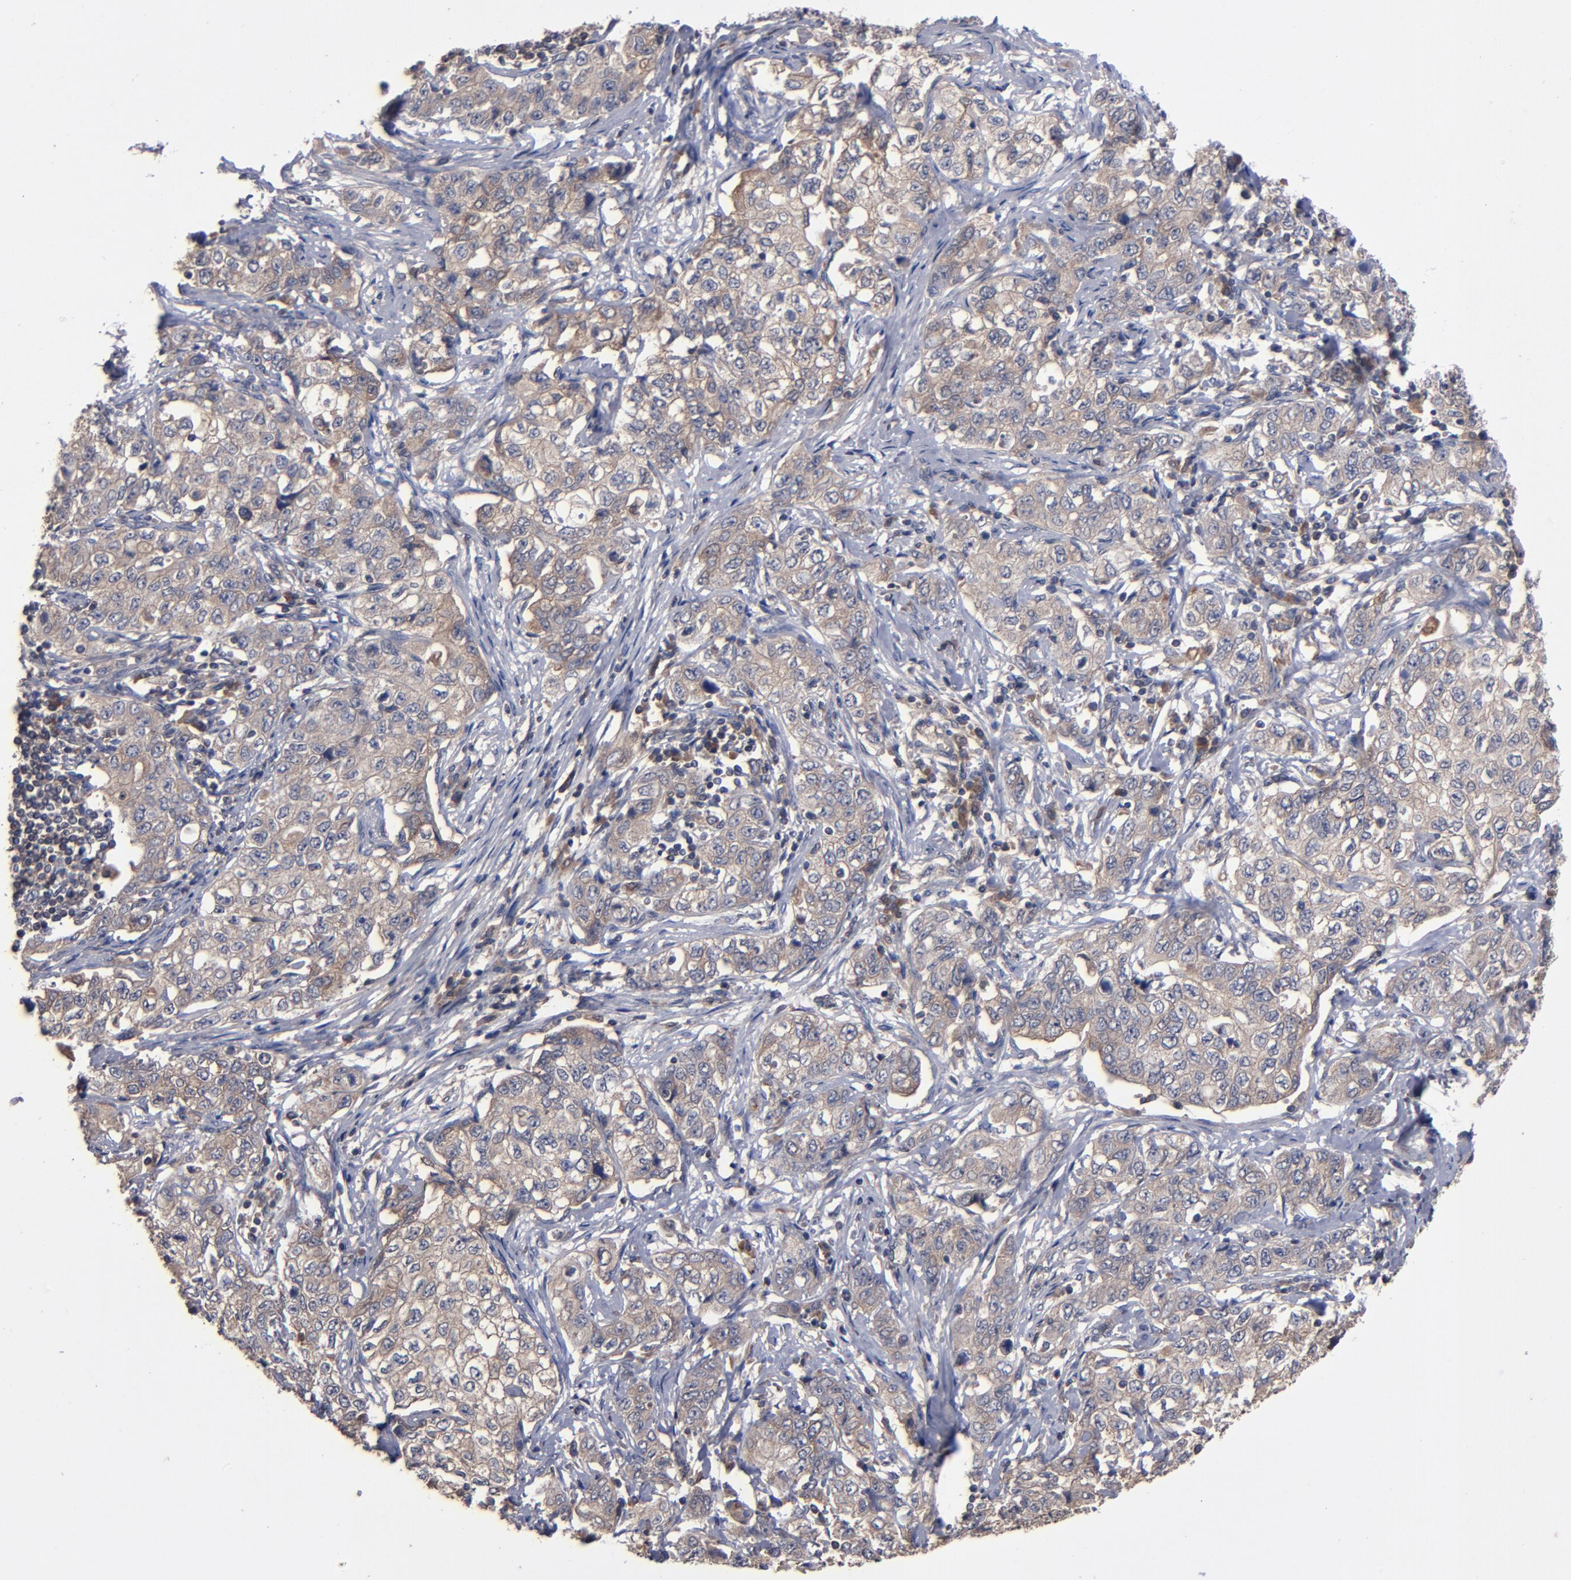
{"staining": {"intensity": "weak", "quantity": ">75%", "location": "cytoplasmic/membranous"}, "tissue": "stomach cancer", "cell_type": "Tumor cells", "image_type": "cancer", "snomed": [{"axis": "morphology", "description": "Adenocarcinoma, NOS"}, {"axis": "topography", "description": "Stomach"}], "caption": "IHC micrograph of neoplastic tissue: adenocarcinoma (stomach) stained using immunohistochemistry demonstrates low levels of weak protein expression localized specifically in the cytoplasmic/membranous of tumor cells, appearing as a cytoplasmic/membranous brown color.", "gene": "BDKRB1", "patient": {"sex": "male", "age": 48}}